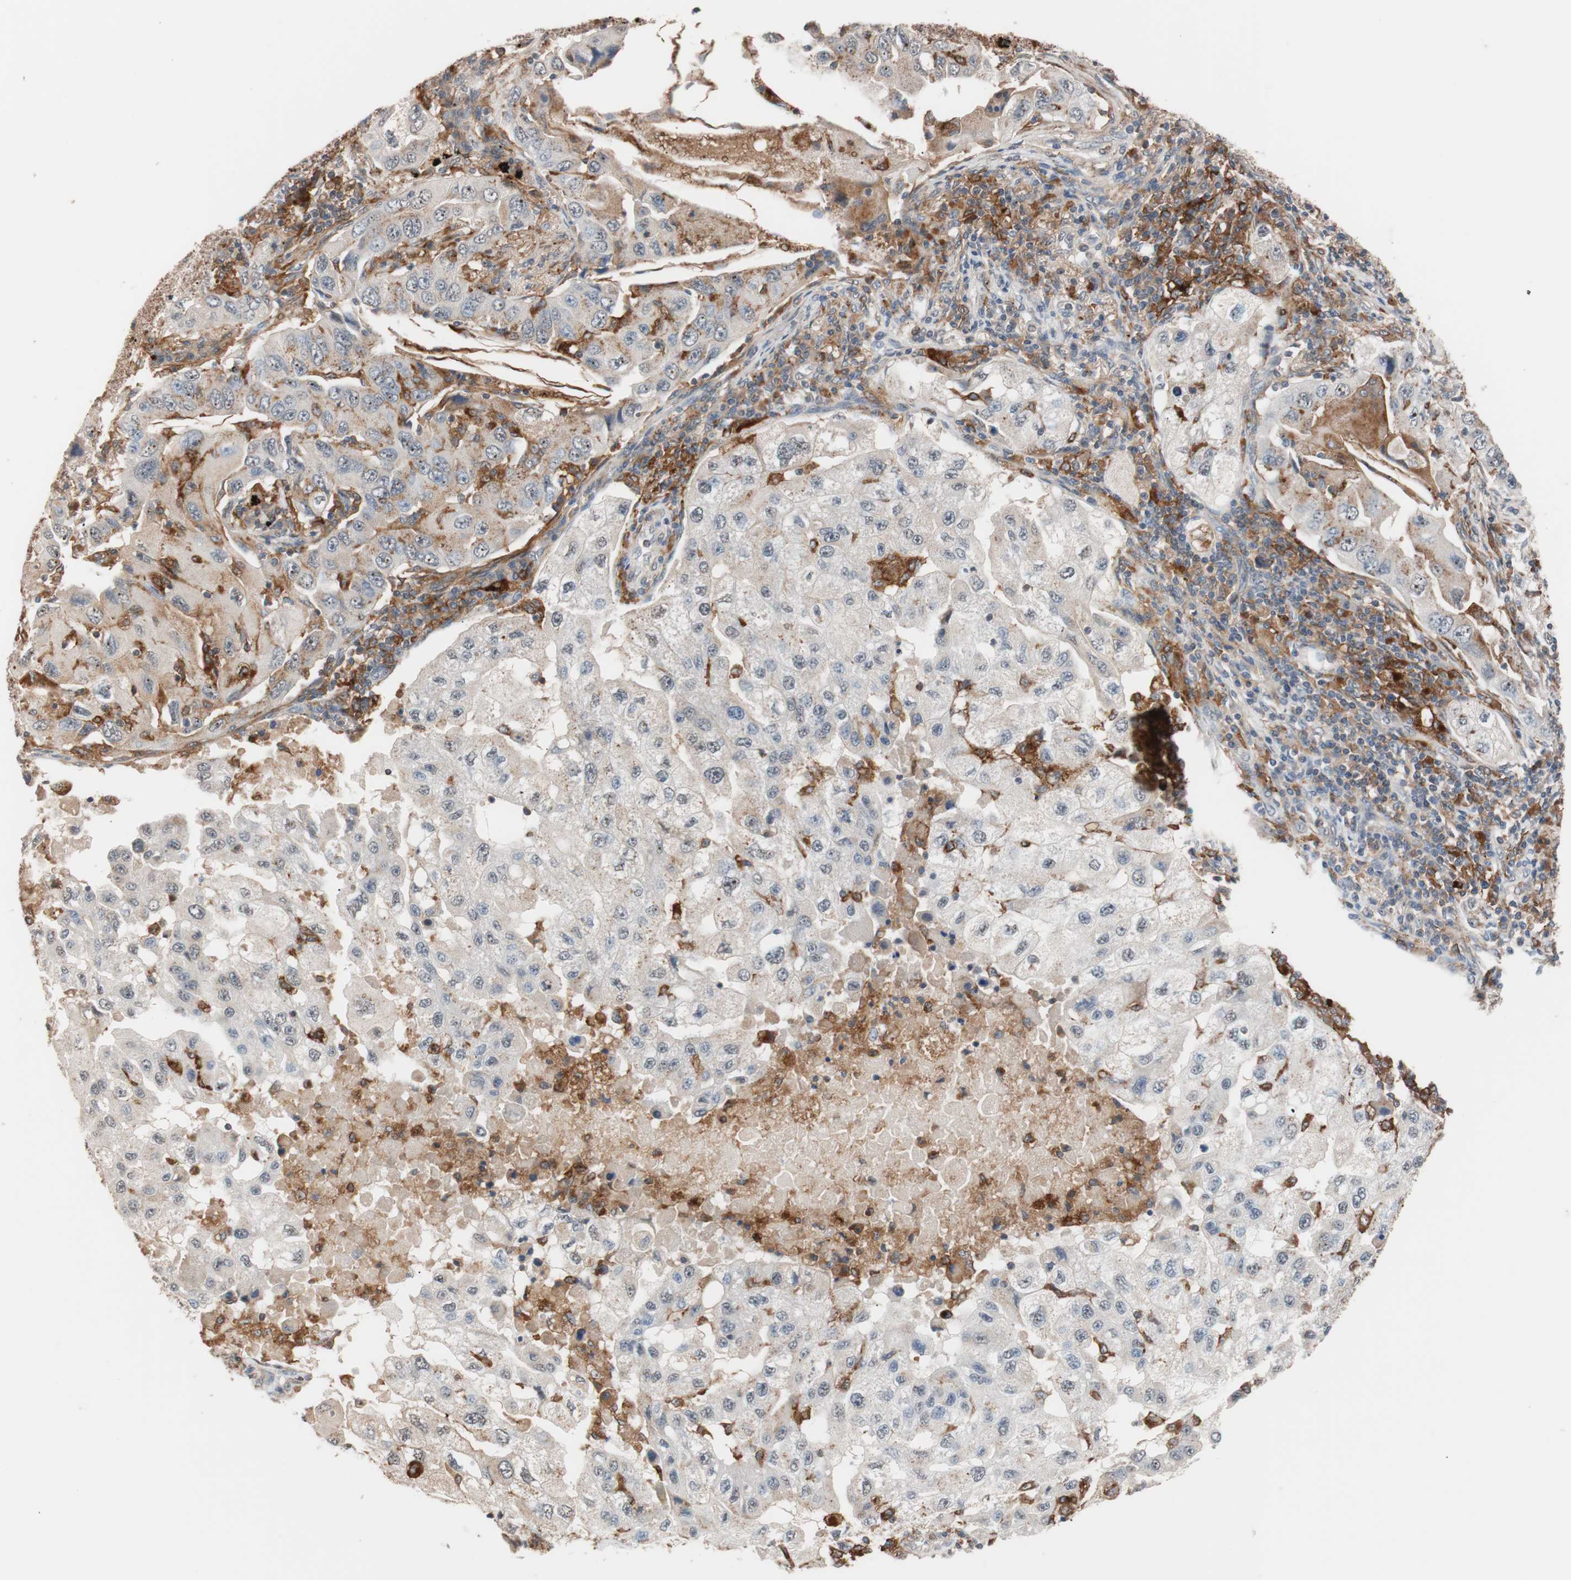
{"staining": {"intensity": "weak", "quantity": "<25%", "location": "cytoplasmic/membranous"}, "tissue": "lung cancer", "cell_type": "Tumor cells", "image_type": "cancer", "snomed": [{"axis": "morphology", "description": "Adenocarcinoma, NOS"}, {"axis": "topography", "description": "Lung"}], "caption": "Tumor cells show no significant staining in lung cancer (adenocarcinoma).", "gene": "LITAF", "patient": {"sex": "female", "age": 65}}